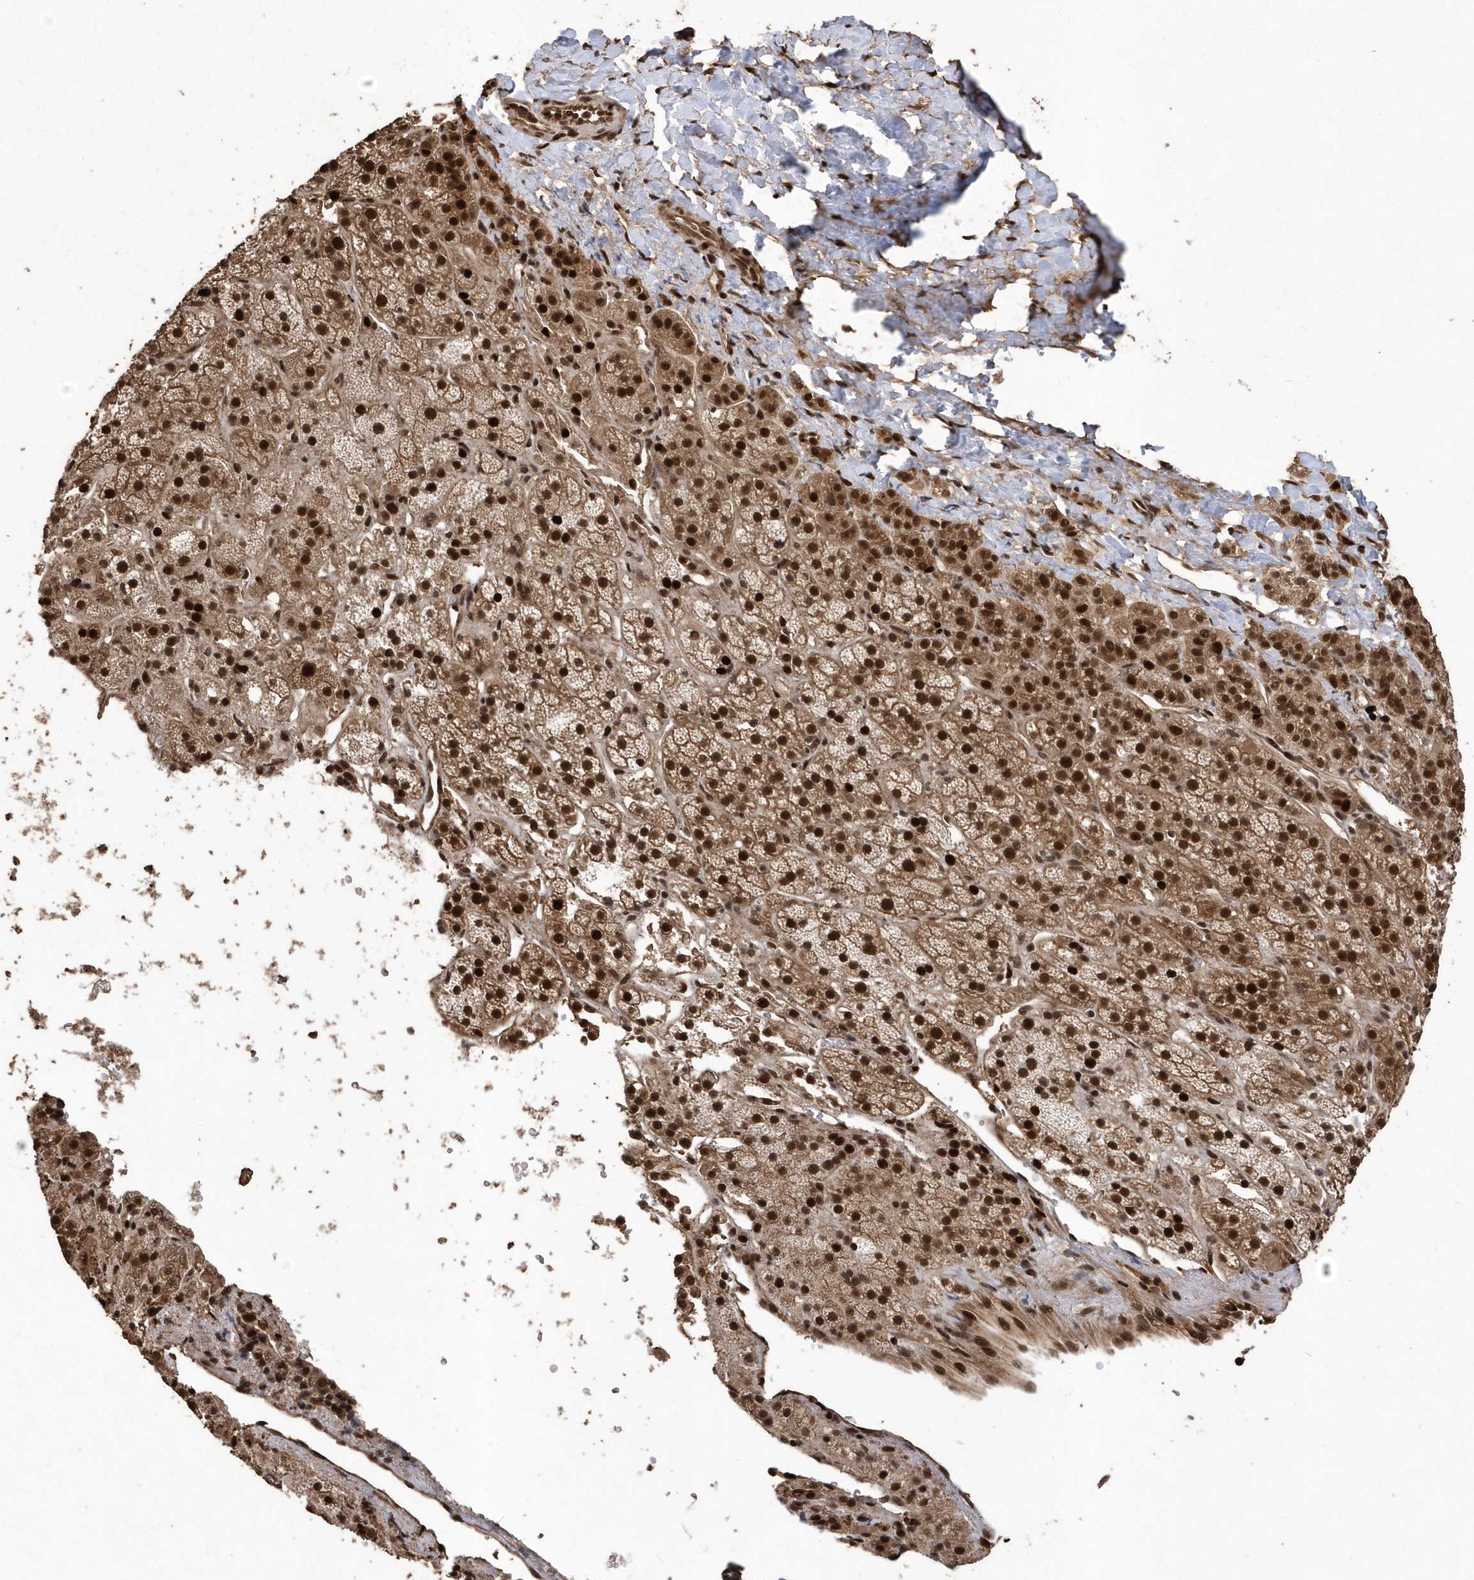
{"staining": {"intensity": "strong", "quantity": ">75%", "location": "cytoplasmic/membranous,nuclear"}, "tissue": "adrenal gland", "cell_type": "Glandular cells", "image_type": "normal", "snomed": [{"axis": "morphology", "description": "Normal tissue, NOS"}, {"axis": "topography", "description": "Adrenal gland"}], "caption": "This is a photomicrograph of immunohistochemistry (IHC) staining of benign adrenal gland, which shows strong positivity in the cytoplasmic/membranous,nuclear of glandular cells.", "gene": "INTS12", "patient": {"sex": "female", "age": 57}}